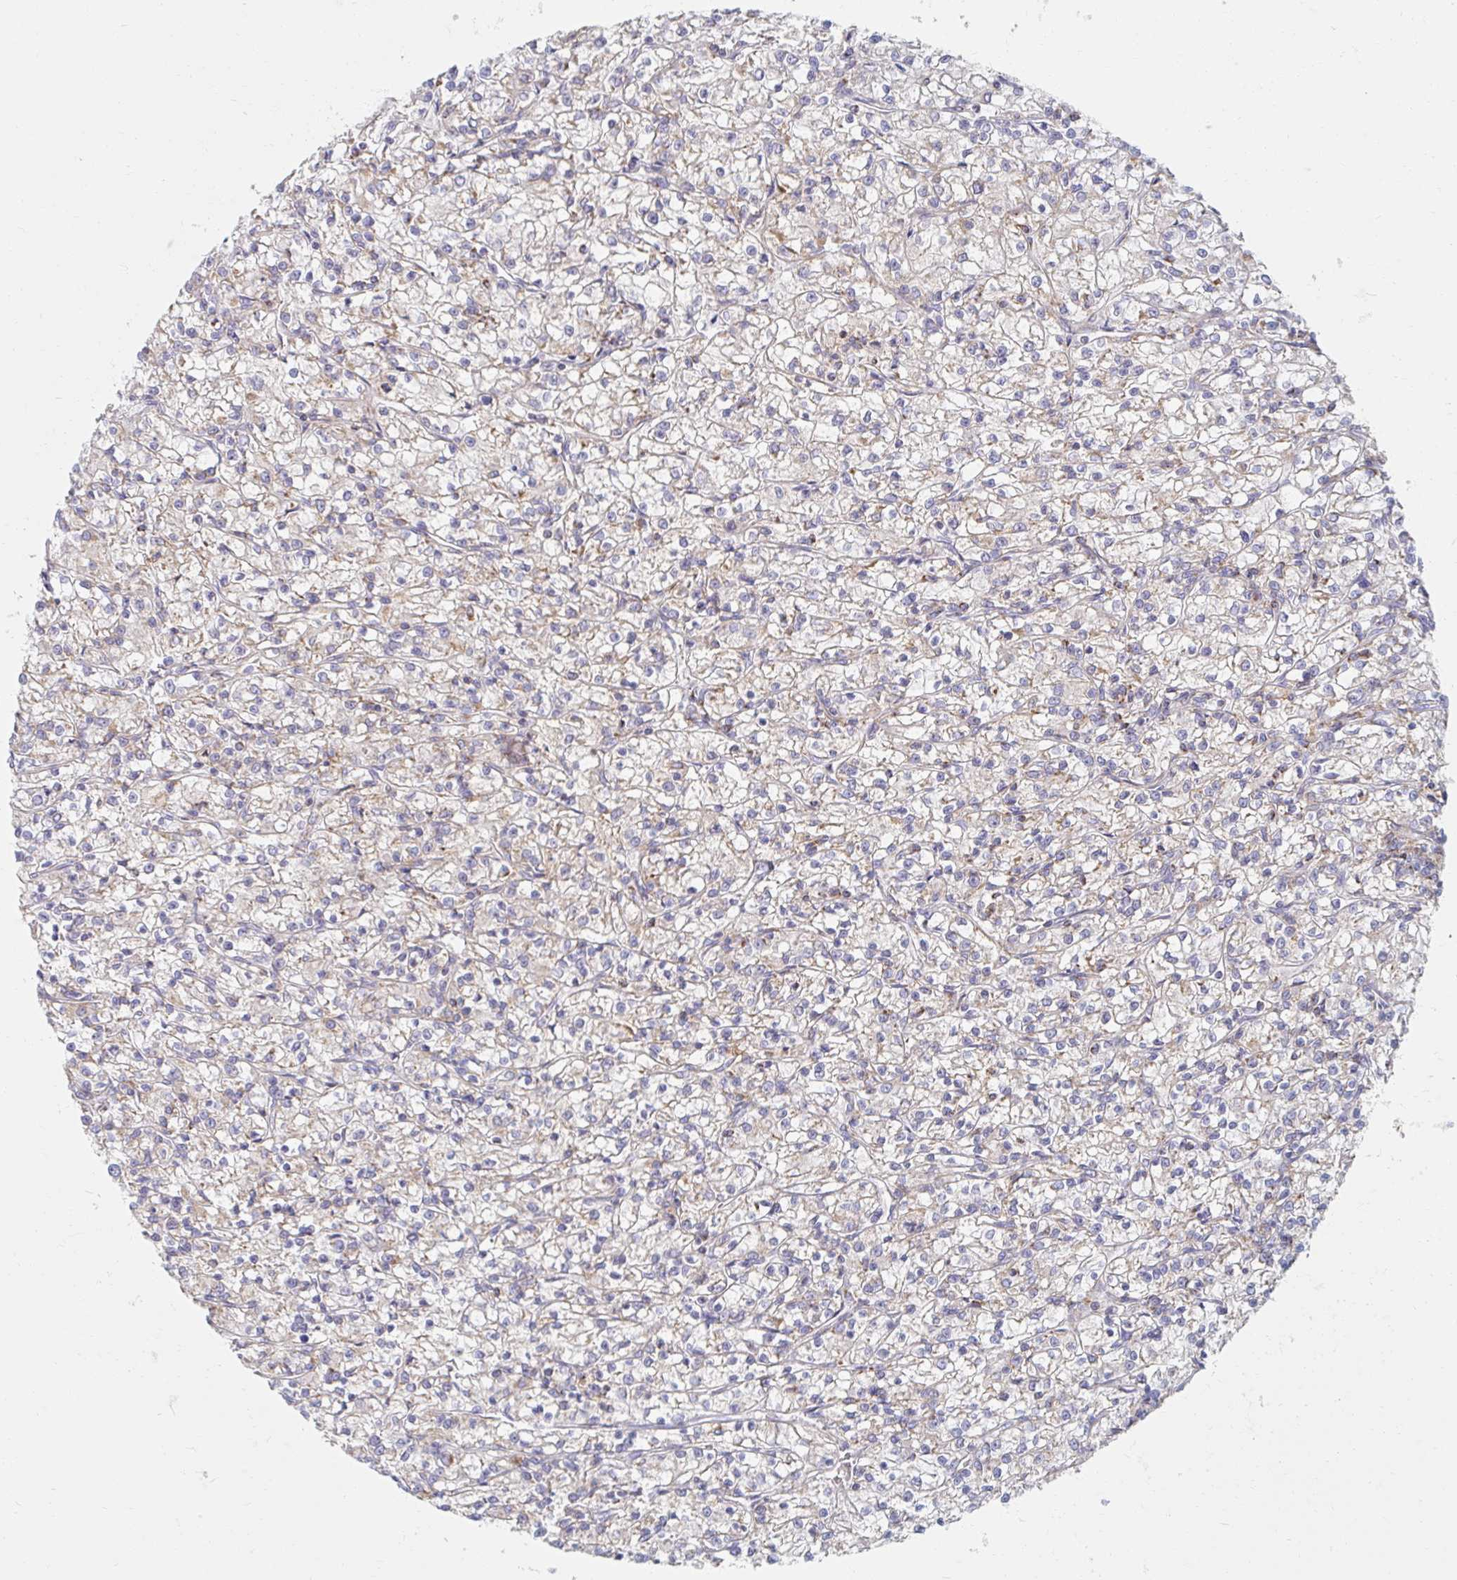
{"staining": {"intensity": "weak", "quantity": "<25%", "location": "cytoplasmic/membranous"}, "tissue": "renal cancer", "cell_type": "Tumor cells", "image_type": "cancer", "snomed": [{"axis": "morphology", "description": "Adenocarcinoma, NOS"}, {"axis": "topography", "description": "Kidney"}], "caption": "IHC micrograph of renal cancer (adenocarcinoma) stained for a protein (brown), which displays no expression in tumor cells.", "gene": "MAVS", "patient": {"sex": "female", "age": 59}}